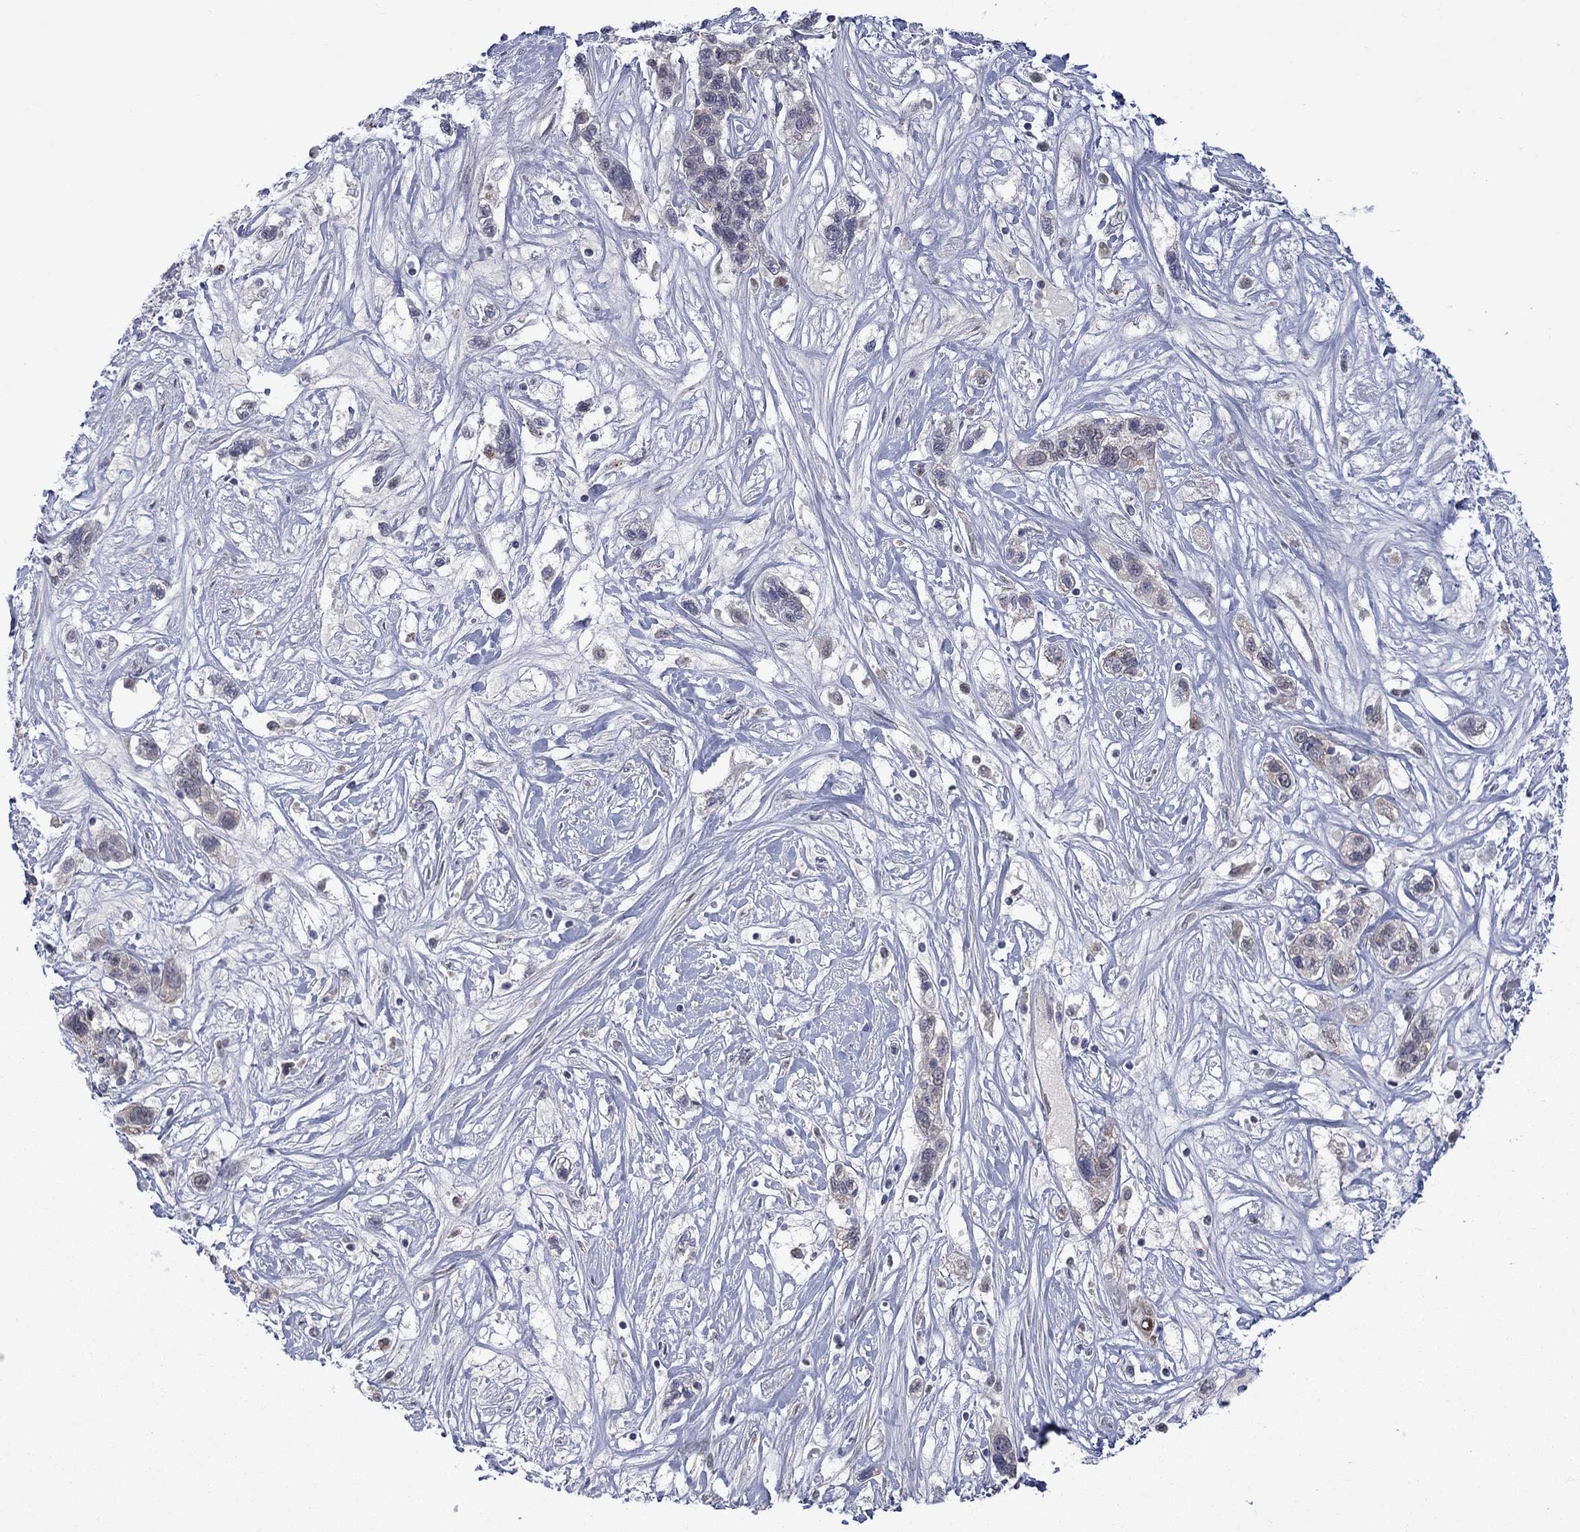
{"staining": {"intensity": "negative", "quantity": "none", "location": "none"}, "tissue": "liver cancer", "cell_type": "Tumor cells", "image_type": "cancer", "snomed": [{"axis": "morphology", "description": "Adenocarcinoma, NOS"}, {"axis": "morphology", "description": "Cholangiocarcinoma"}, {"axis": "topography", "description": "Liver"}], "caption": "This is an IHC image of human liver cancer. There is no staining in tumor cells.", "gene": "KCNJ16", "patient": {"sex": "male", "age": 64}}